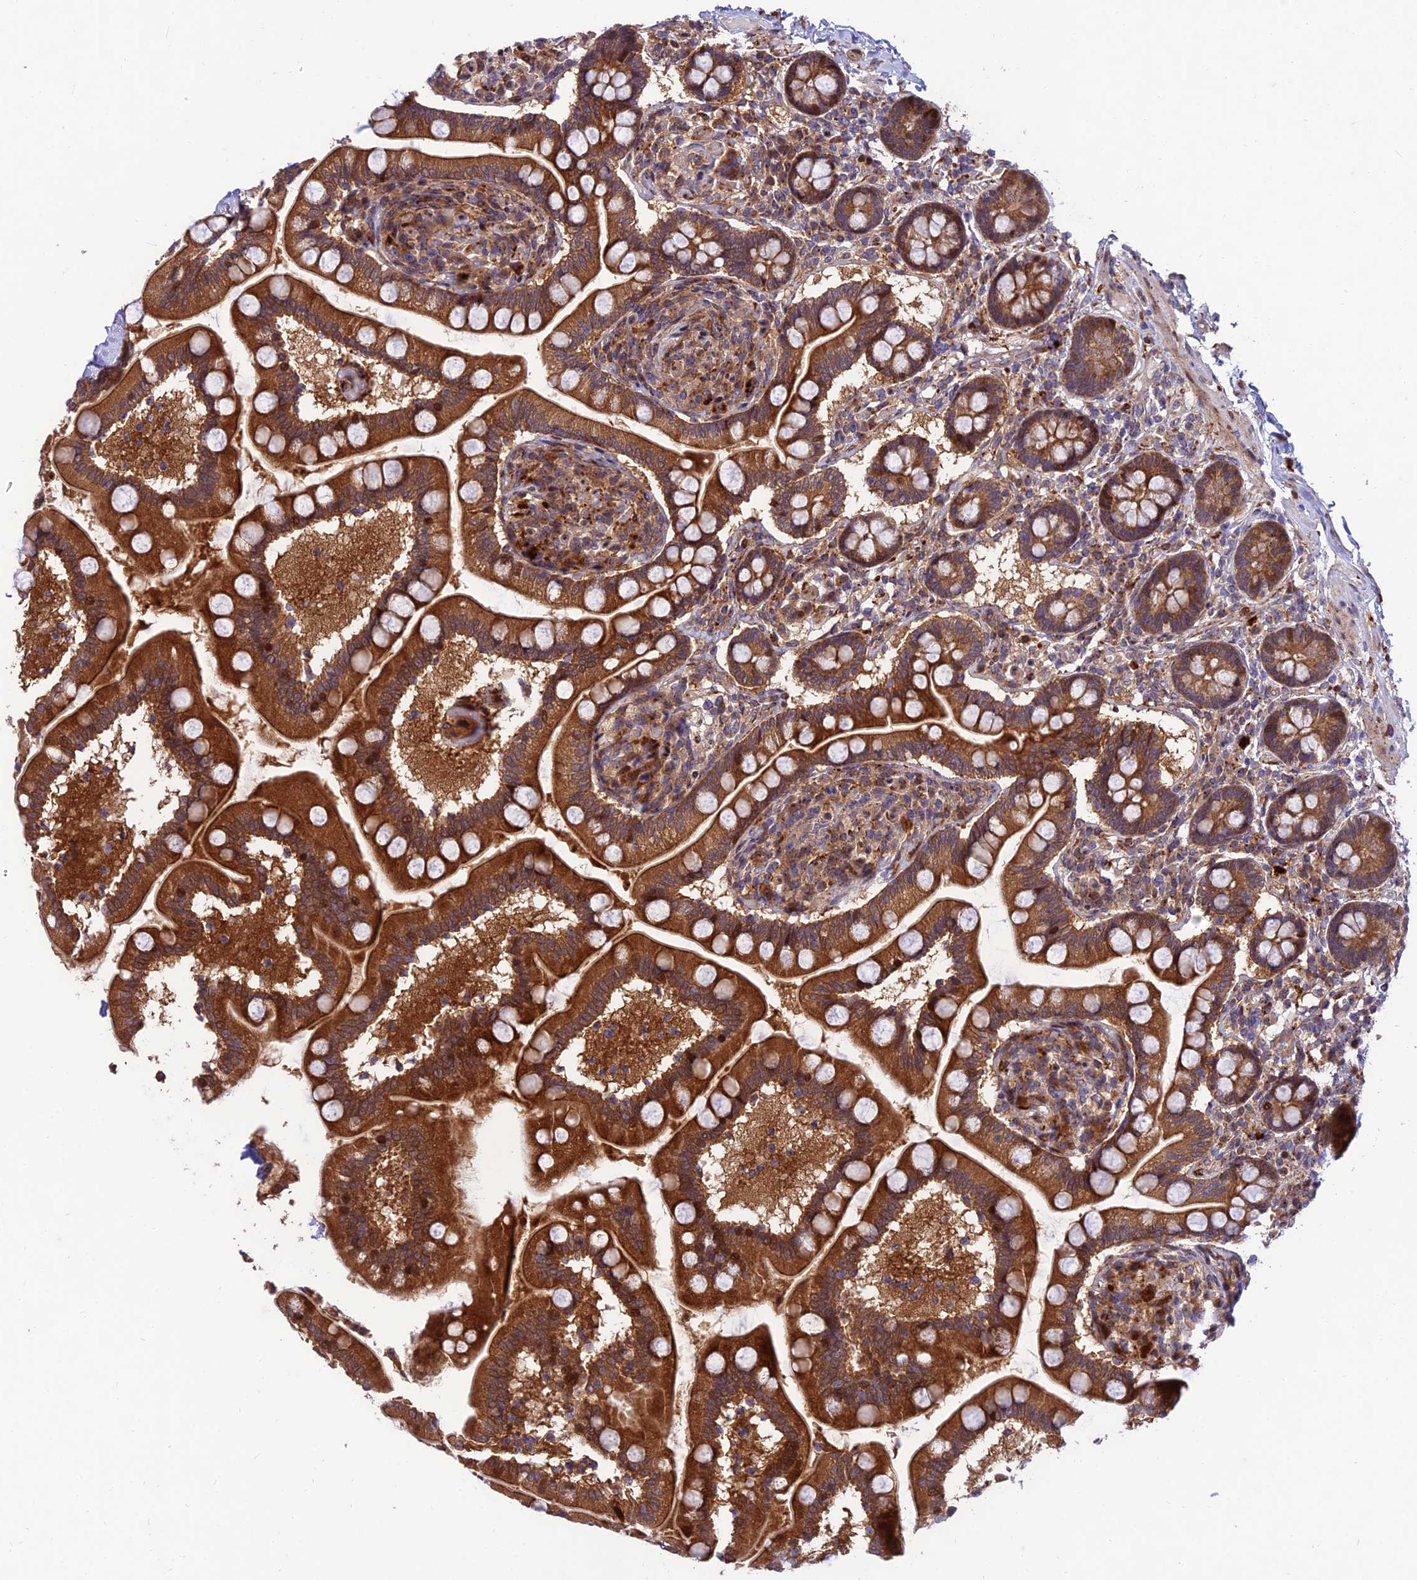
{"staining": {"intensity": "strong", "quantity": ">75%", "location": "cytoplasmic/membranous"}, "tissue": "small intestine", "cell_type": "Glandular cells", "image_type": "normal", "snomed": [{"axis": "morphology", "description": "Normal tissue, NOS"}, {"axis": "topography", "description": "Small intestine"}], "caption": "This image exhibits IHC staining of normal small intestine, with high strong cytoplasmic/membranous staining in approximately >75% of glandular cells.", "gene": "MKKS", "patient": {"sex": "female", "age": 64}}